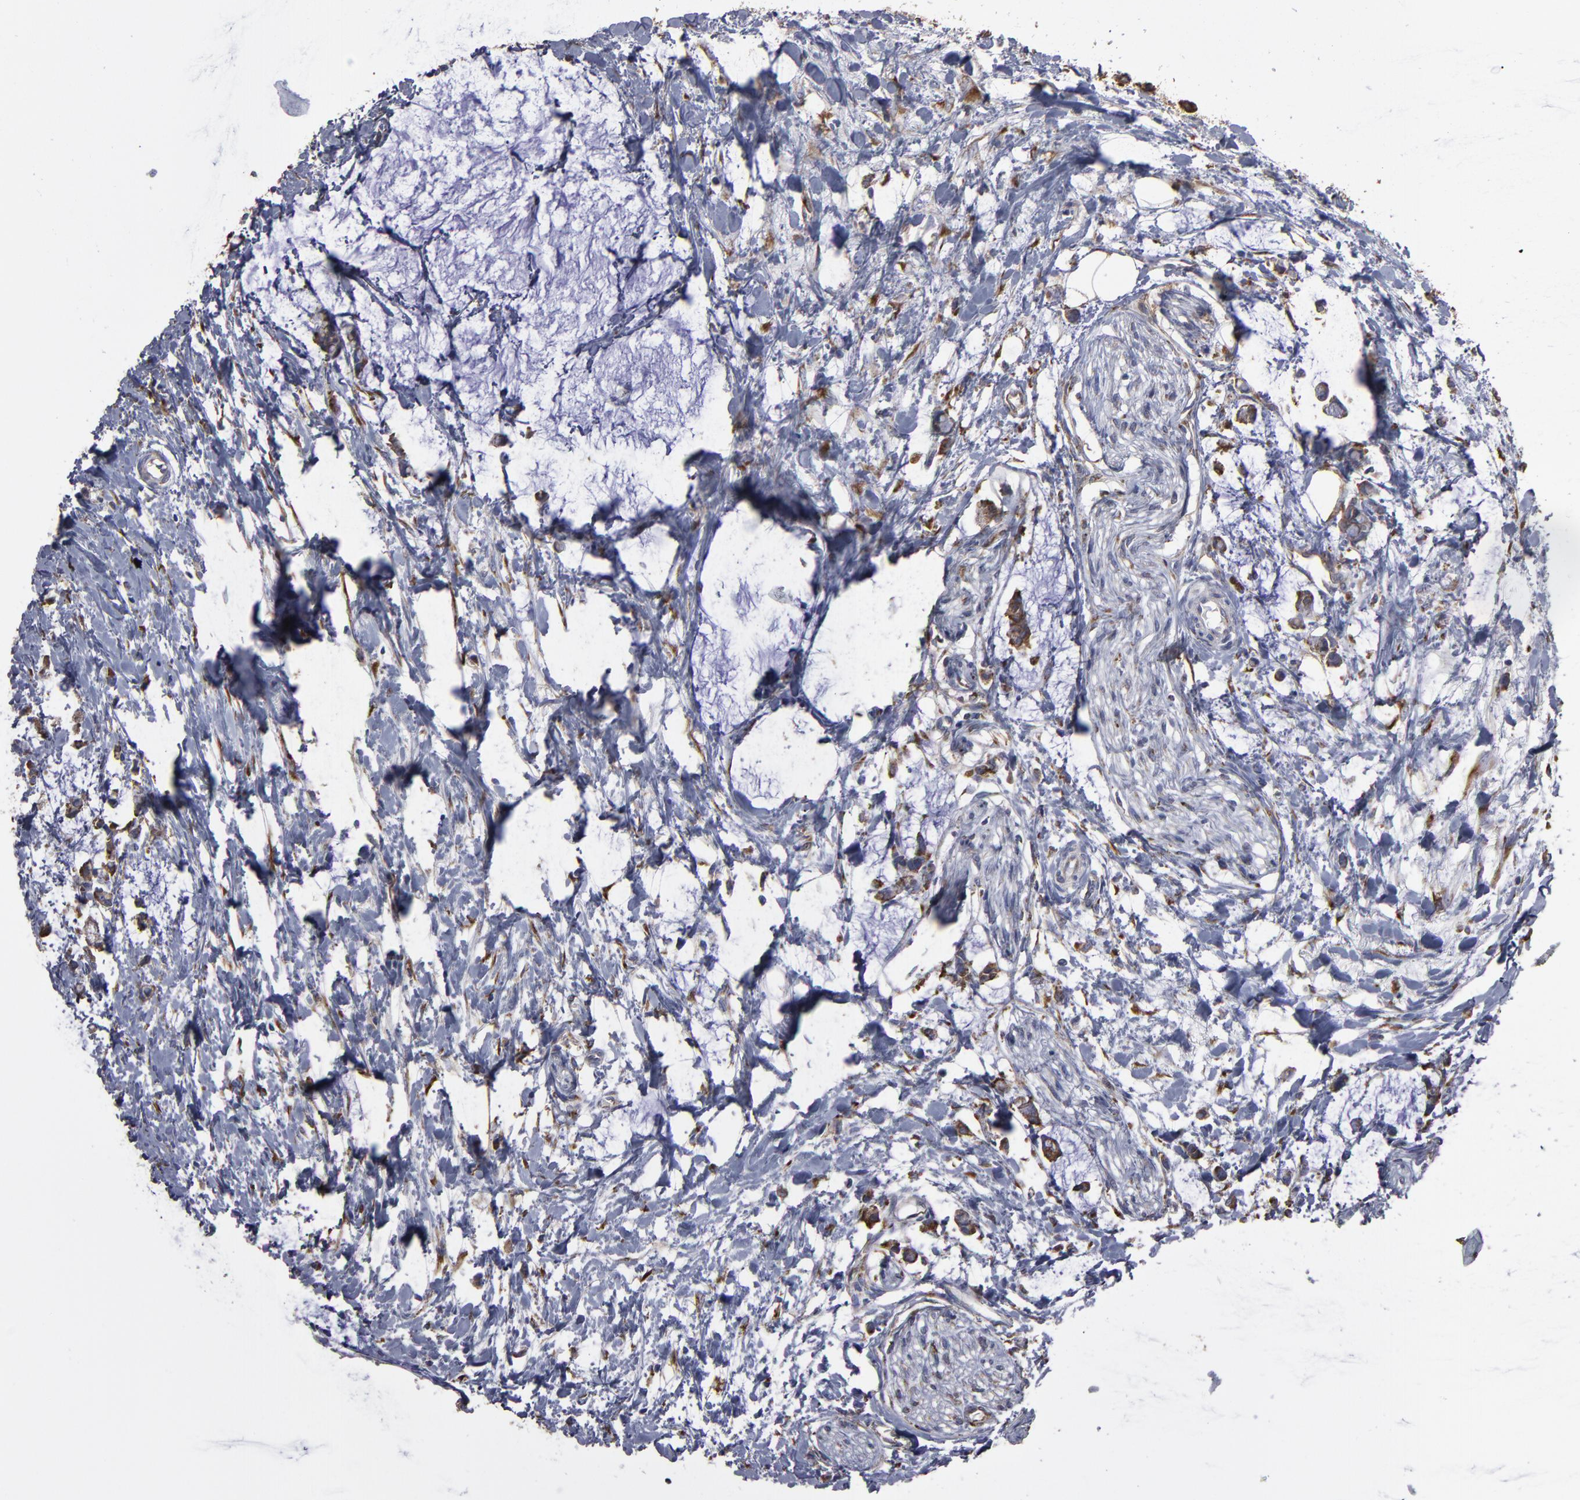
{"staining": {"intensity": "weak", "quantity": ">75%", "location": "cytoplasmic/membranous"}, "tissue": "colorectal cancer", "cell_type": "Tumor cells", "image_type": "cancer", "snomed": [{"axis": "morphology", "description": "Normal tissue, NOS"}, {"axis": "morphology", "description": "Adenocarcinoma, NOS"}, {"axis": "topography", "description": "Colon"}, {"axis": "topography", "description": "Peripheral nerve tissue"}], "caption": "Protein expression analysis of human colorectal adenocarcinoma reveals weak cytoplasmic/membranous expression in about >75% of tumor cells.", "gene": "SND1", "patient": {"sex": "male", "age": 14}}